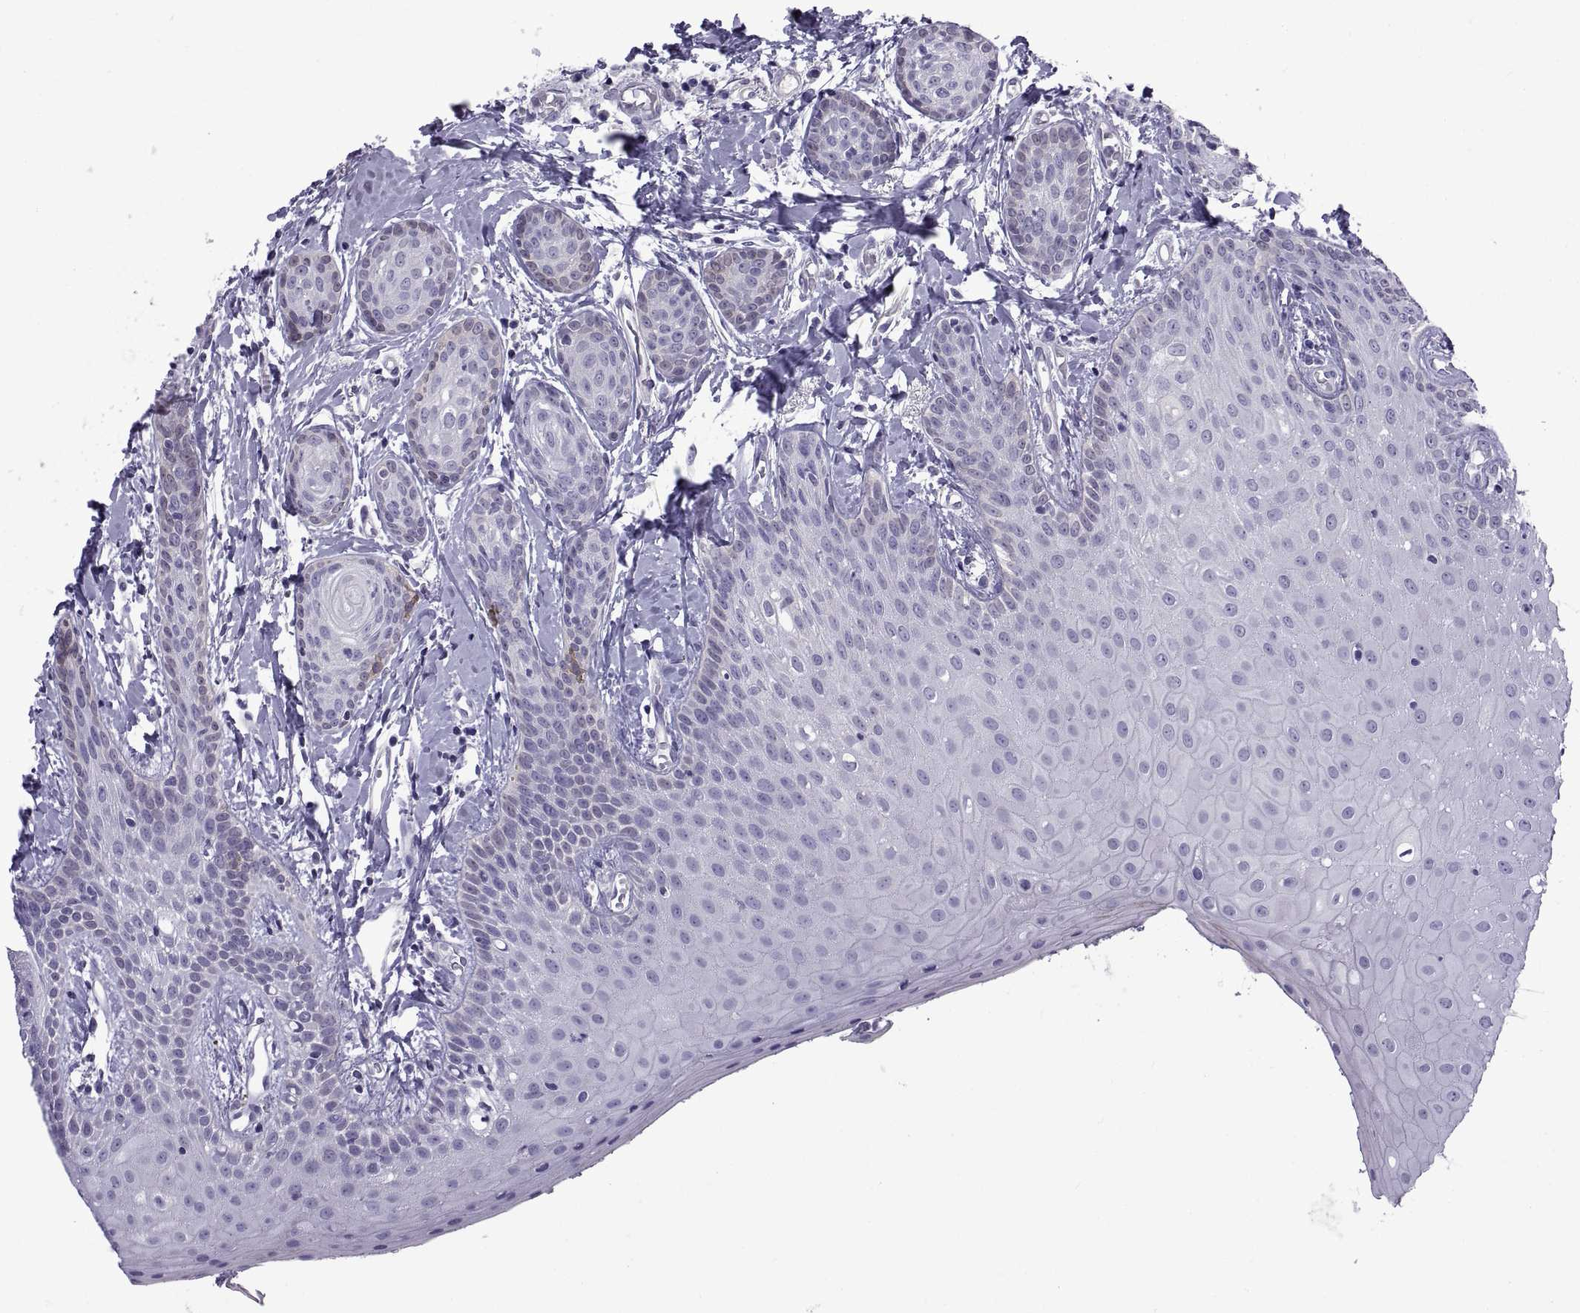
{"staining": {"intensity": "negative", "quantity": "none", "location": "none"}, "tissue": "head and neck cancer", "cell_type": "Tumor cells", "image_type": "cancer", "snomed": [{"axis": "morphology", "description": "Normal tissue, NOS"}, {"axis": "morphology", "description": "Squamous cell carcinoma, NOS"}, {"axis": "topography", "description": "Oral tissue"}, {"axis": "topography", "description": "Salivary gland"}, {"axis": "topography", "description": "Head-Neck"}], "caption": "This is a image of IHC staining of head and neck cancer (squamous cell carcinoma), which shows no staining in tumor cells.", "gene": "SPDYE1", "patient": {"sex": "female", "age": 62}}